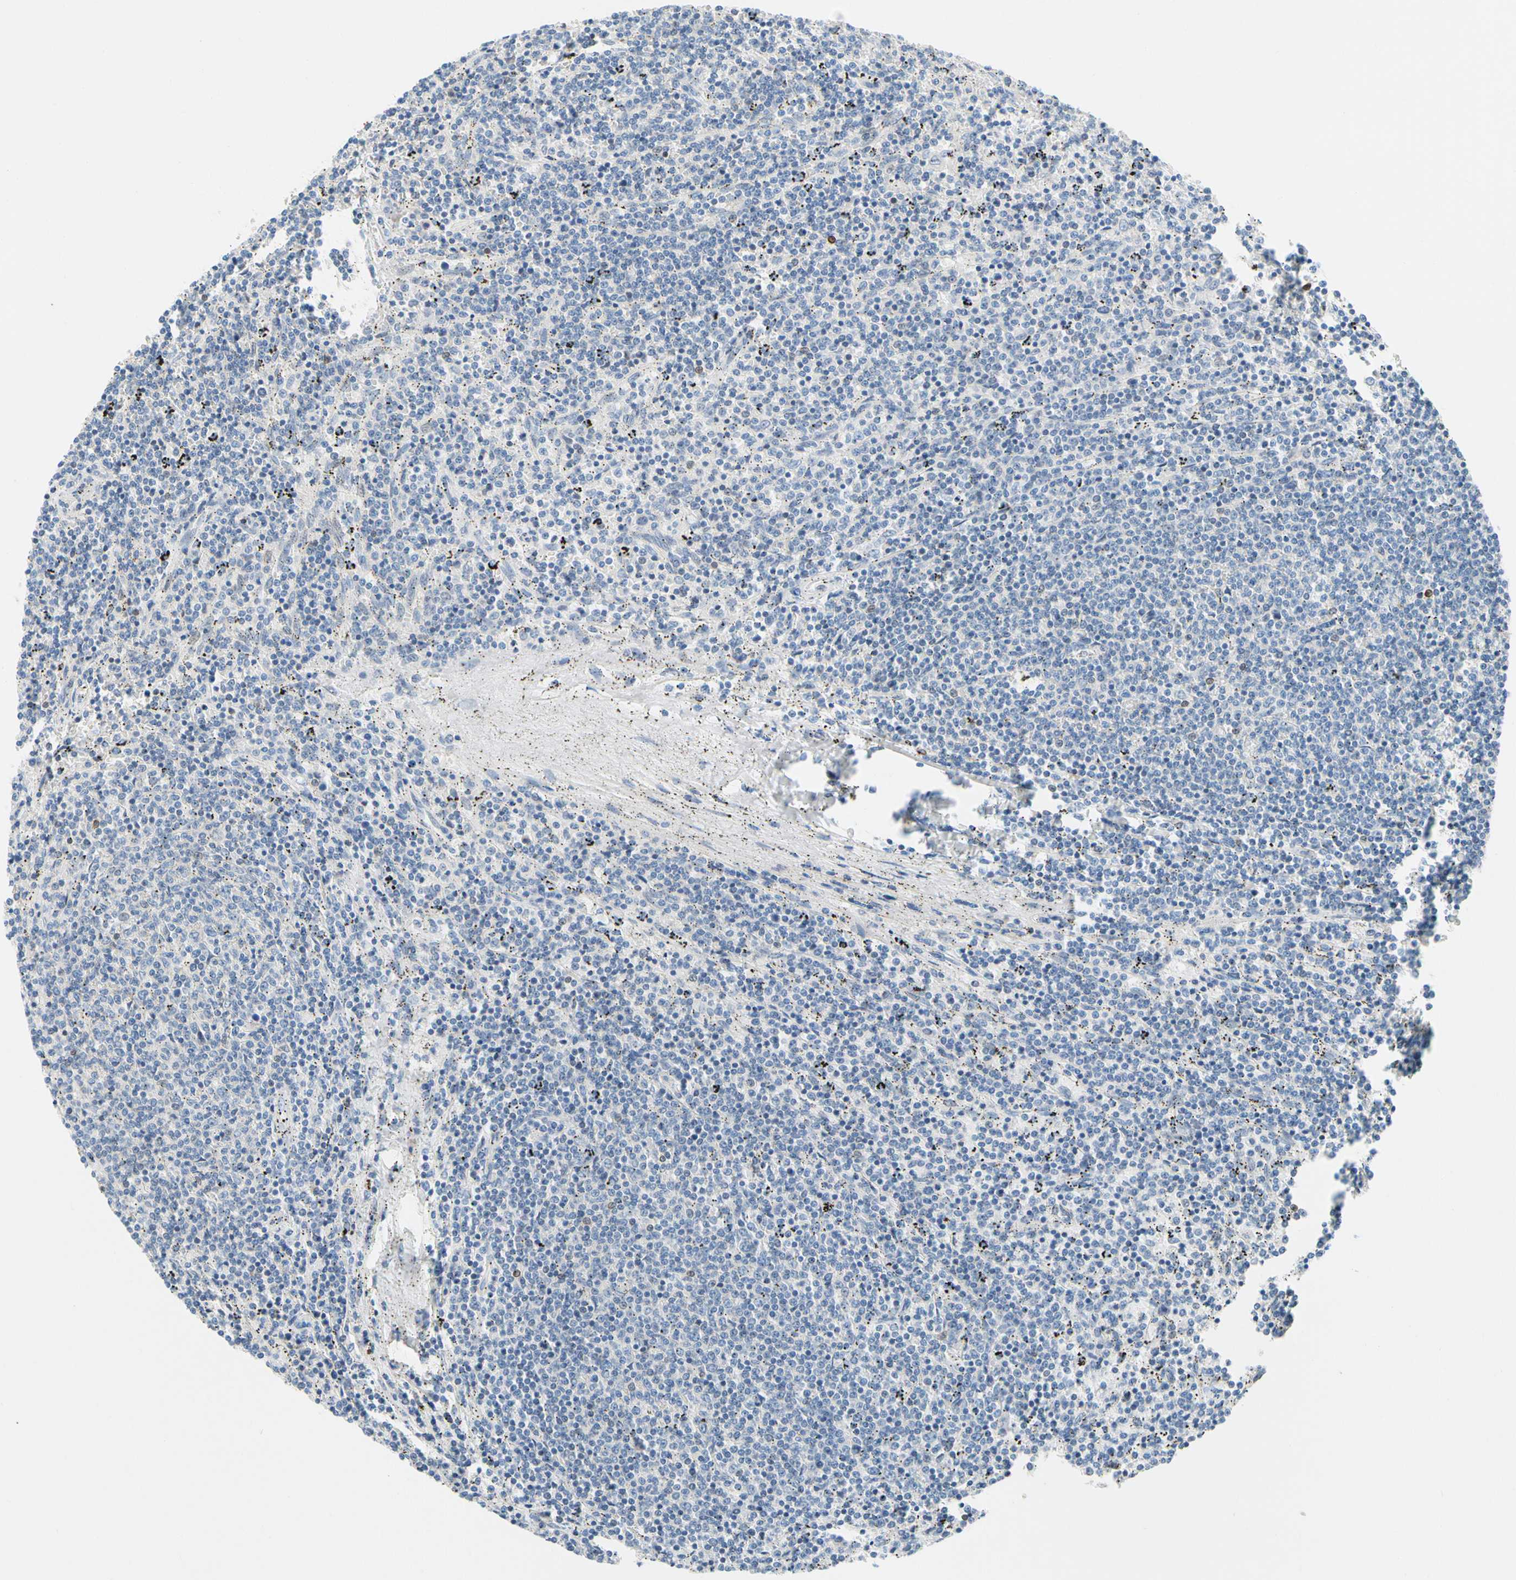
{"staining": {"intensity": "negative", "quantity": "none", "location": "none"}, "tissue": "lymphoma", "cell_type": "Tumor cells", "image_type": "cancer", "snomed": [{"axis": "morphology", "description": "Malignant lymphoma, non-Hodgkin's type, Low grade"}, {"axis": "topography", "description": "Spleen"}], "caption": "Immunohistochemistry image of neoplastic tissue: human lymphoma stained with DAB (3,3'-diaminobenzidine) reveals no significant protein expression in tumor cells. Nuclei are stained in blue.", "gene": "ZNF132", "patient": {"sex": "female", "age": 50}}